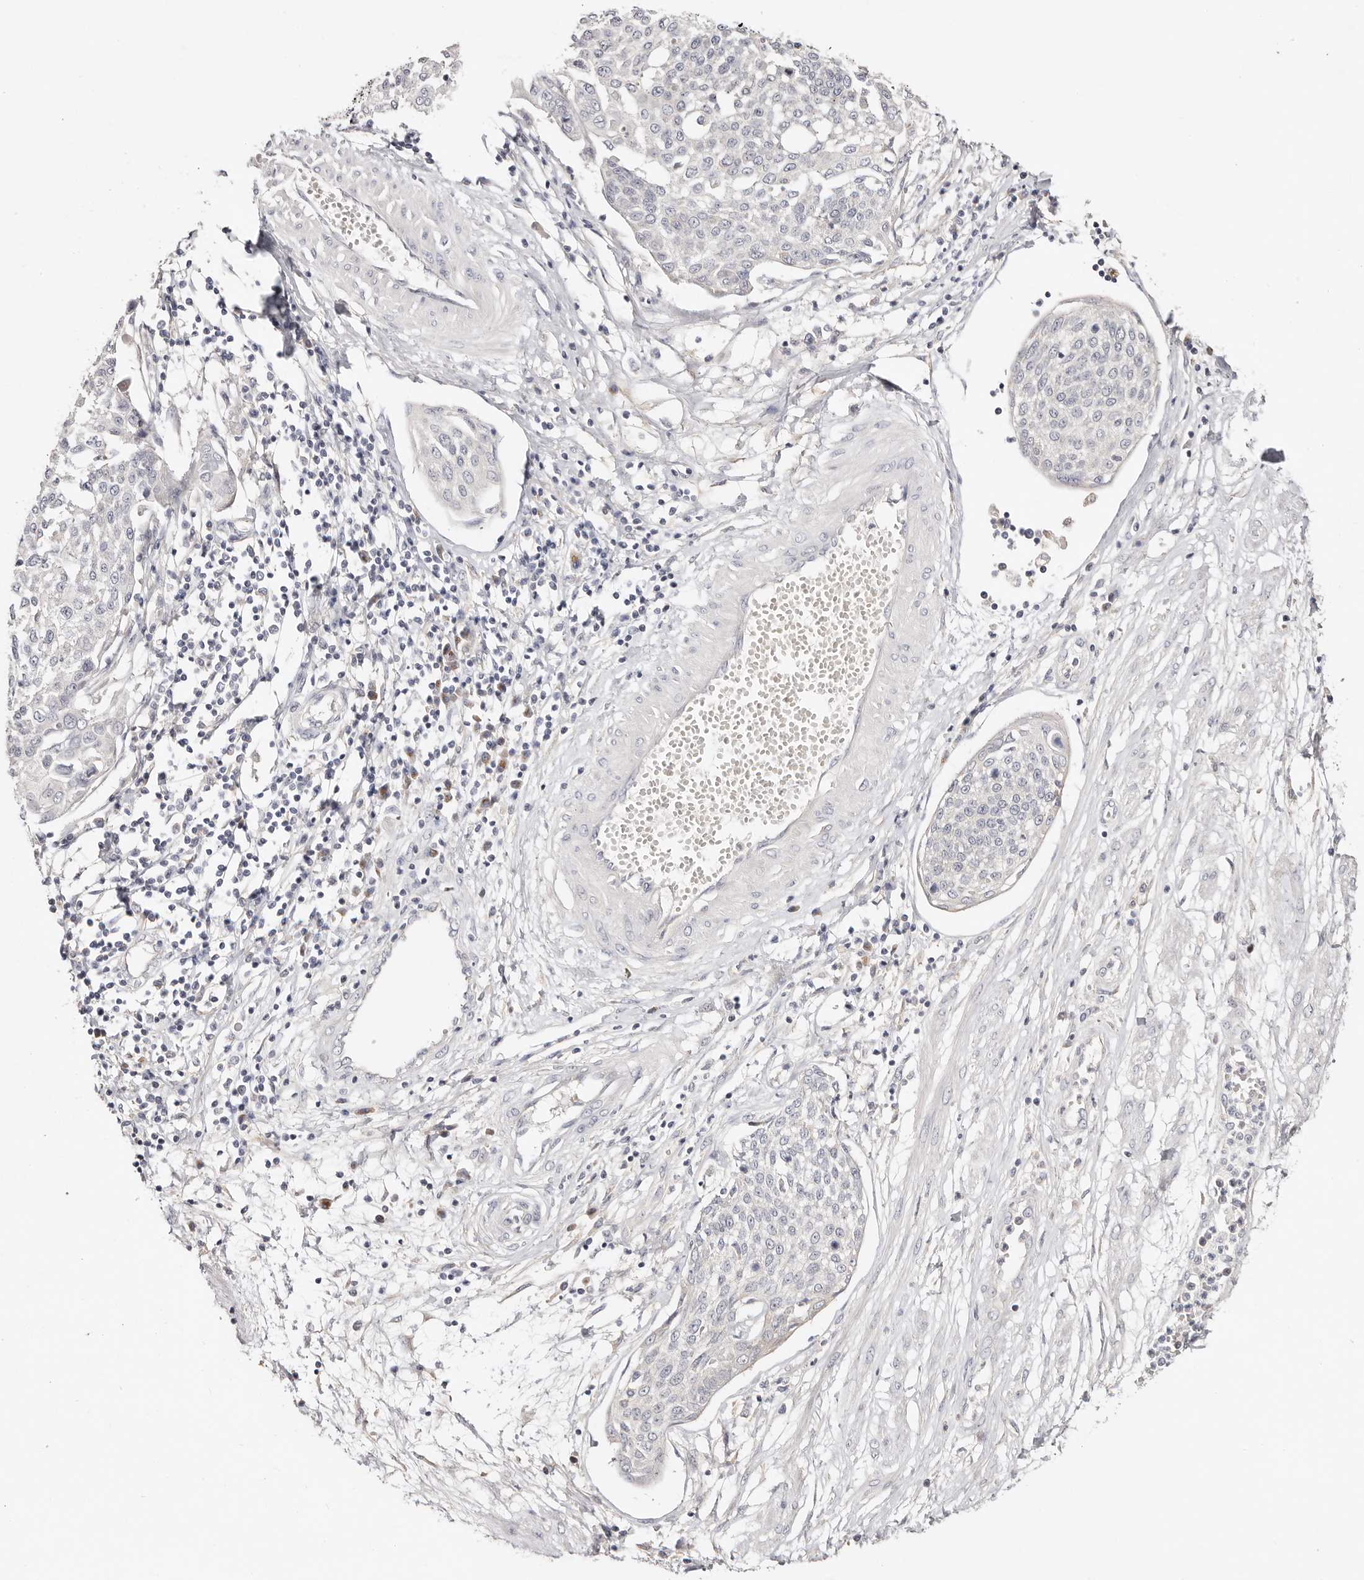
{"staining": {"intensity": "negative", "quantity": "none", "location": "none"}, "tissue": "cervical cancer", "cell_type": "Tumor cells", "image_type": "cancer", "snomed": [{"axis": "morphology", "description": "Squamous cell carcinoma, NOS"}, {"axis": "topography", "description": "Cervix"}], "caption": "Tumor cells are negative for protein expression in human cervical squamous cell carcinoma.", "gene": "DNASE1", "patient": {"sex": "female", "age": 34}}